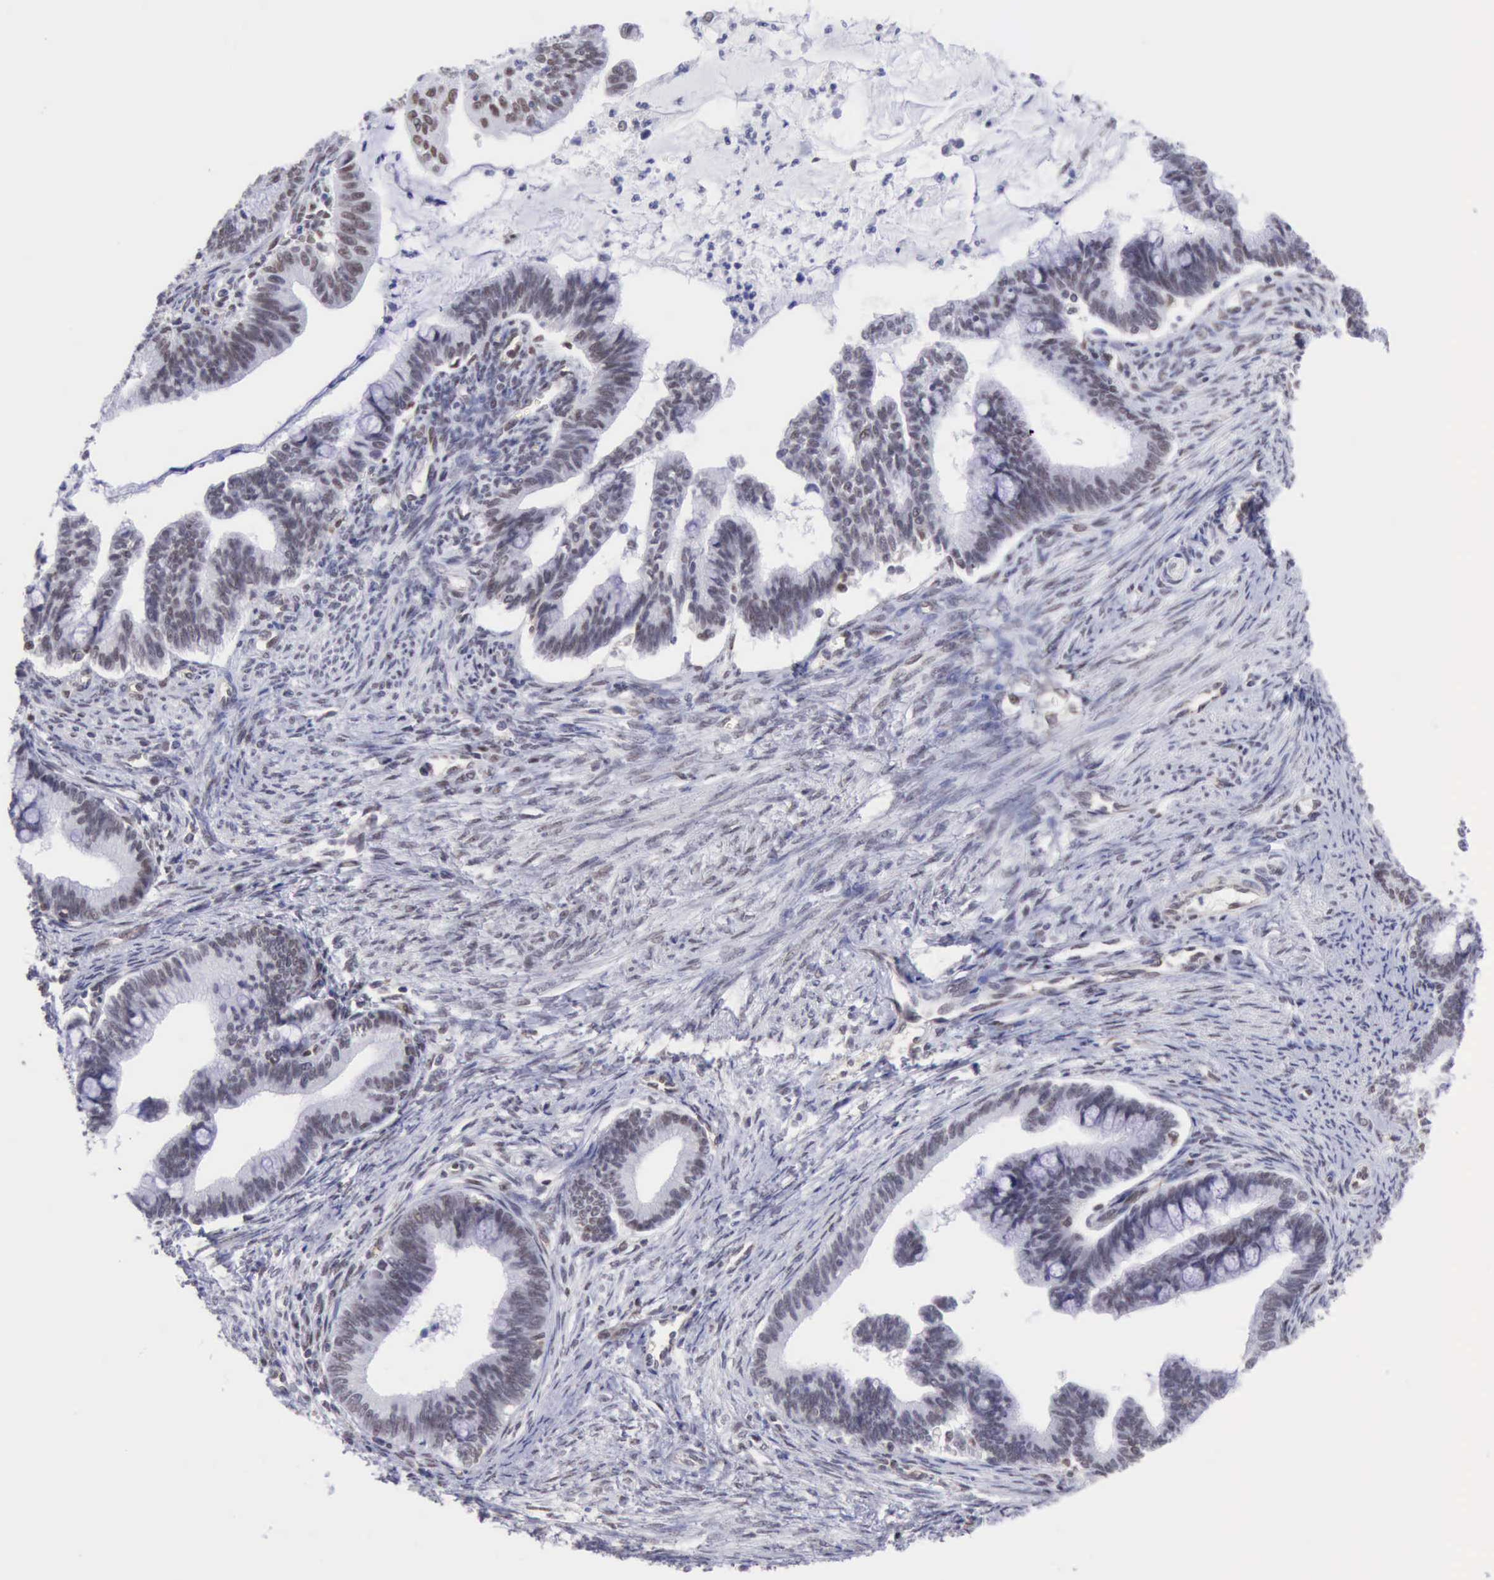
{"staining": {"intensity": "weak", "quantity": "25%-75%", "location": "nuclear"}, "tissue": "cervical cancer", "cell_type": "Tumor cells", "image_type": "cancer", "snomed": [{"axis": "morphology", "description": "Adenocarcinoma, NOS"}, {"axis": "topography", "description": "Cervix"}], "caption": "Immunohistochemistry (IHC) staining of adenocarcinoma (cervical), which displays low levels of weak nuclear expression in approximately 25%-75% of tumor cells indicating weak nuclear protein positivity. The staining was performed using DAB (brown) for protein detection and nuclei were counterstained in hematoxylin (blue).", "gene": "ERCC4", "patient": {"sex": "female", "age": 36}}